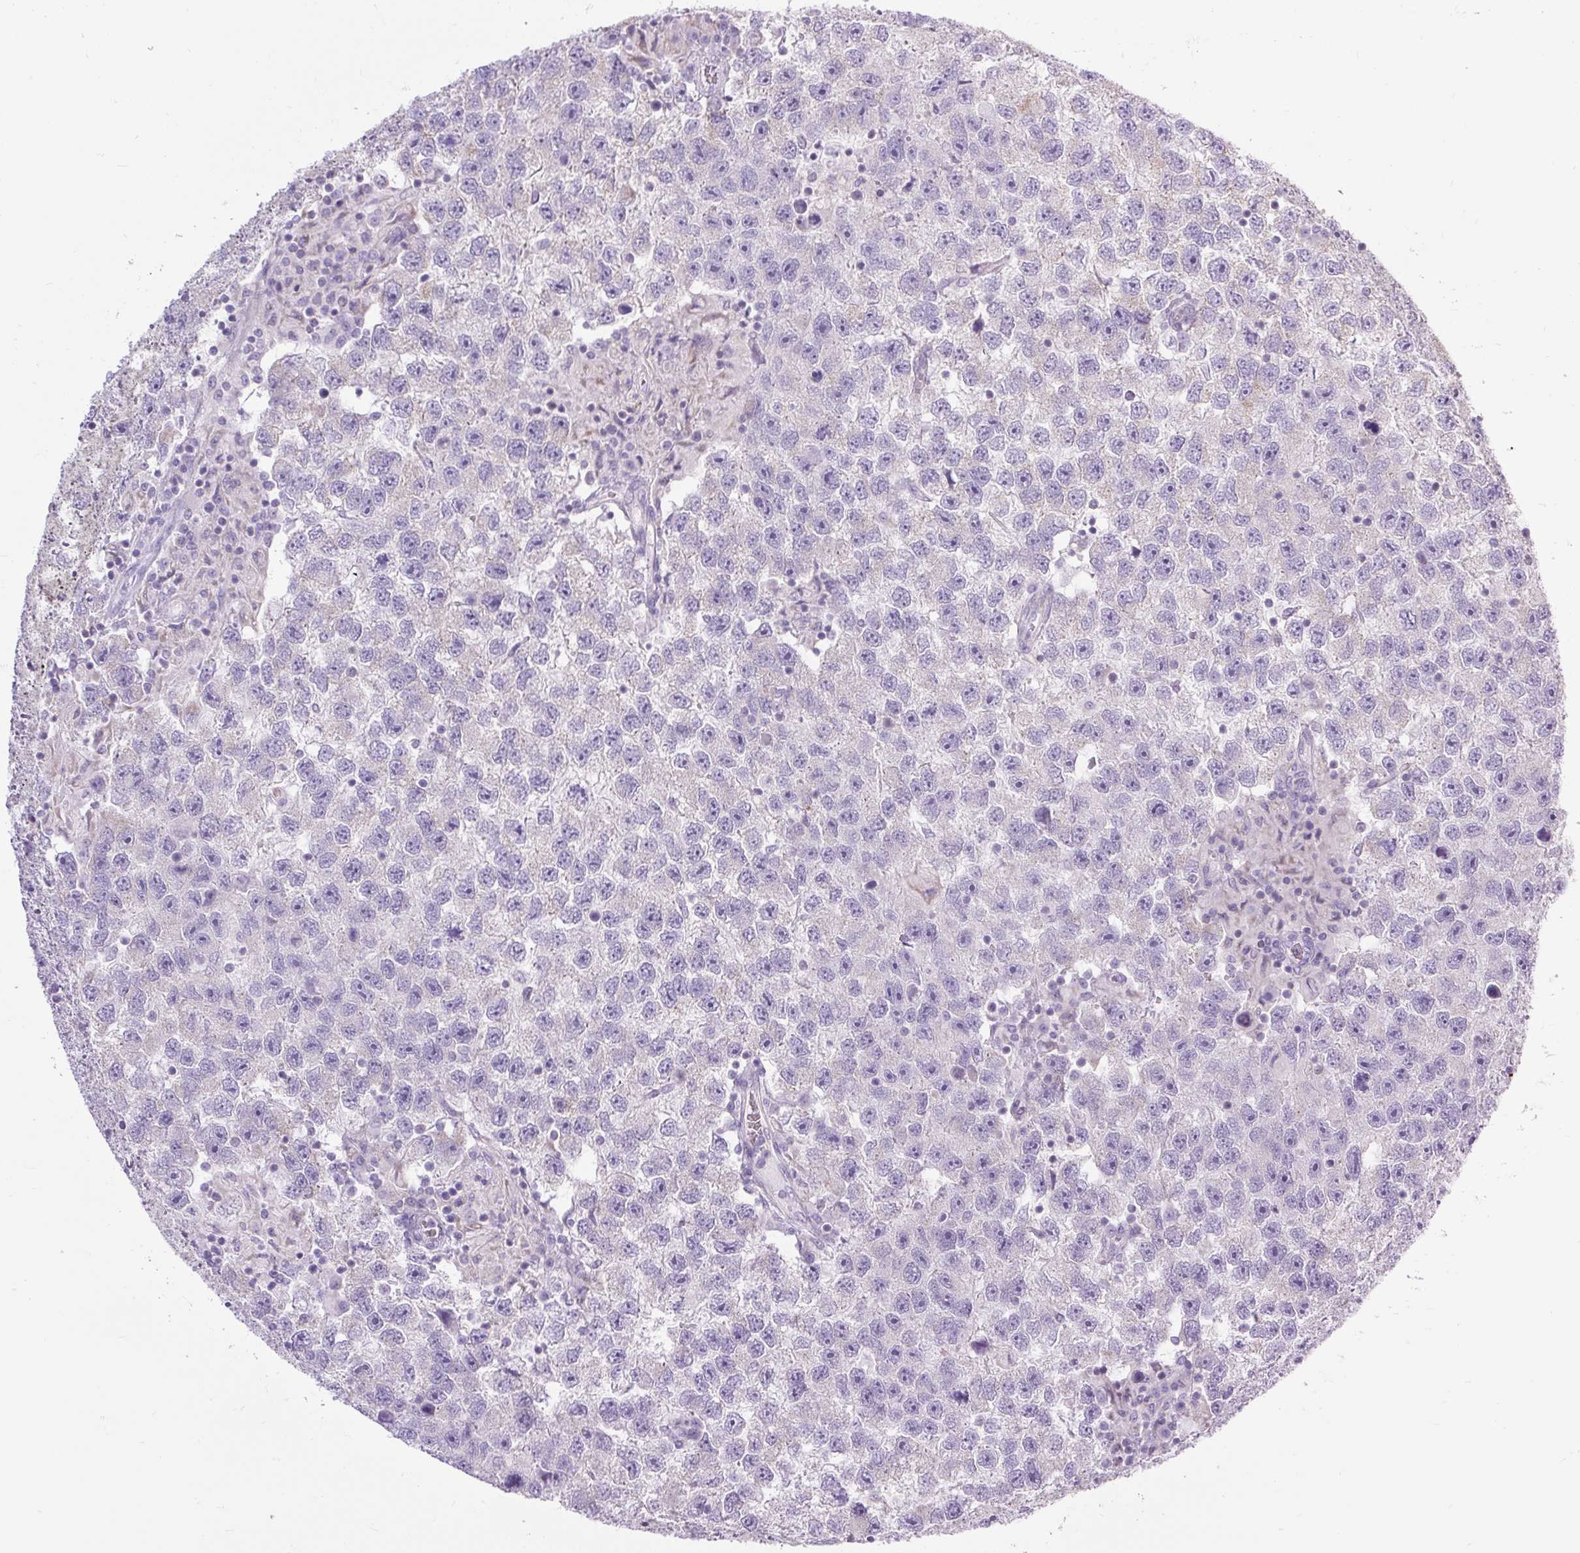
{"staining": {"intensity": "negative", "quantity": "none", "location": "none"}, "tissue": "testis cancer", "cell_type": "Tumor cells", "image_type": "cancer", "snomed": [{"axis": "morphology", "description": "Seminoma, NOS"}, {"axis": "topography", "description": "Testis"}], "caption": "Human testis cancer stained for a protein using immunohistochemistry reveals no positivity in tumor cells.", "gene": "RNASE10", "patient": {"sex": "male", "age": 26}}